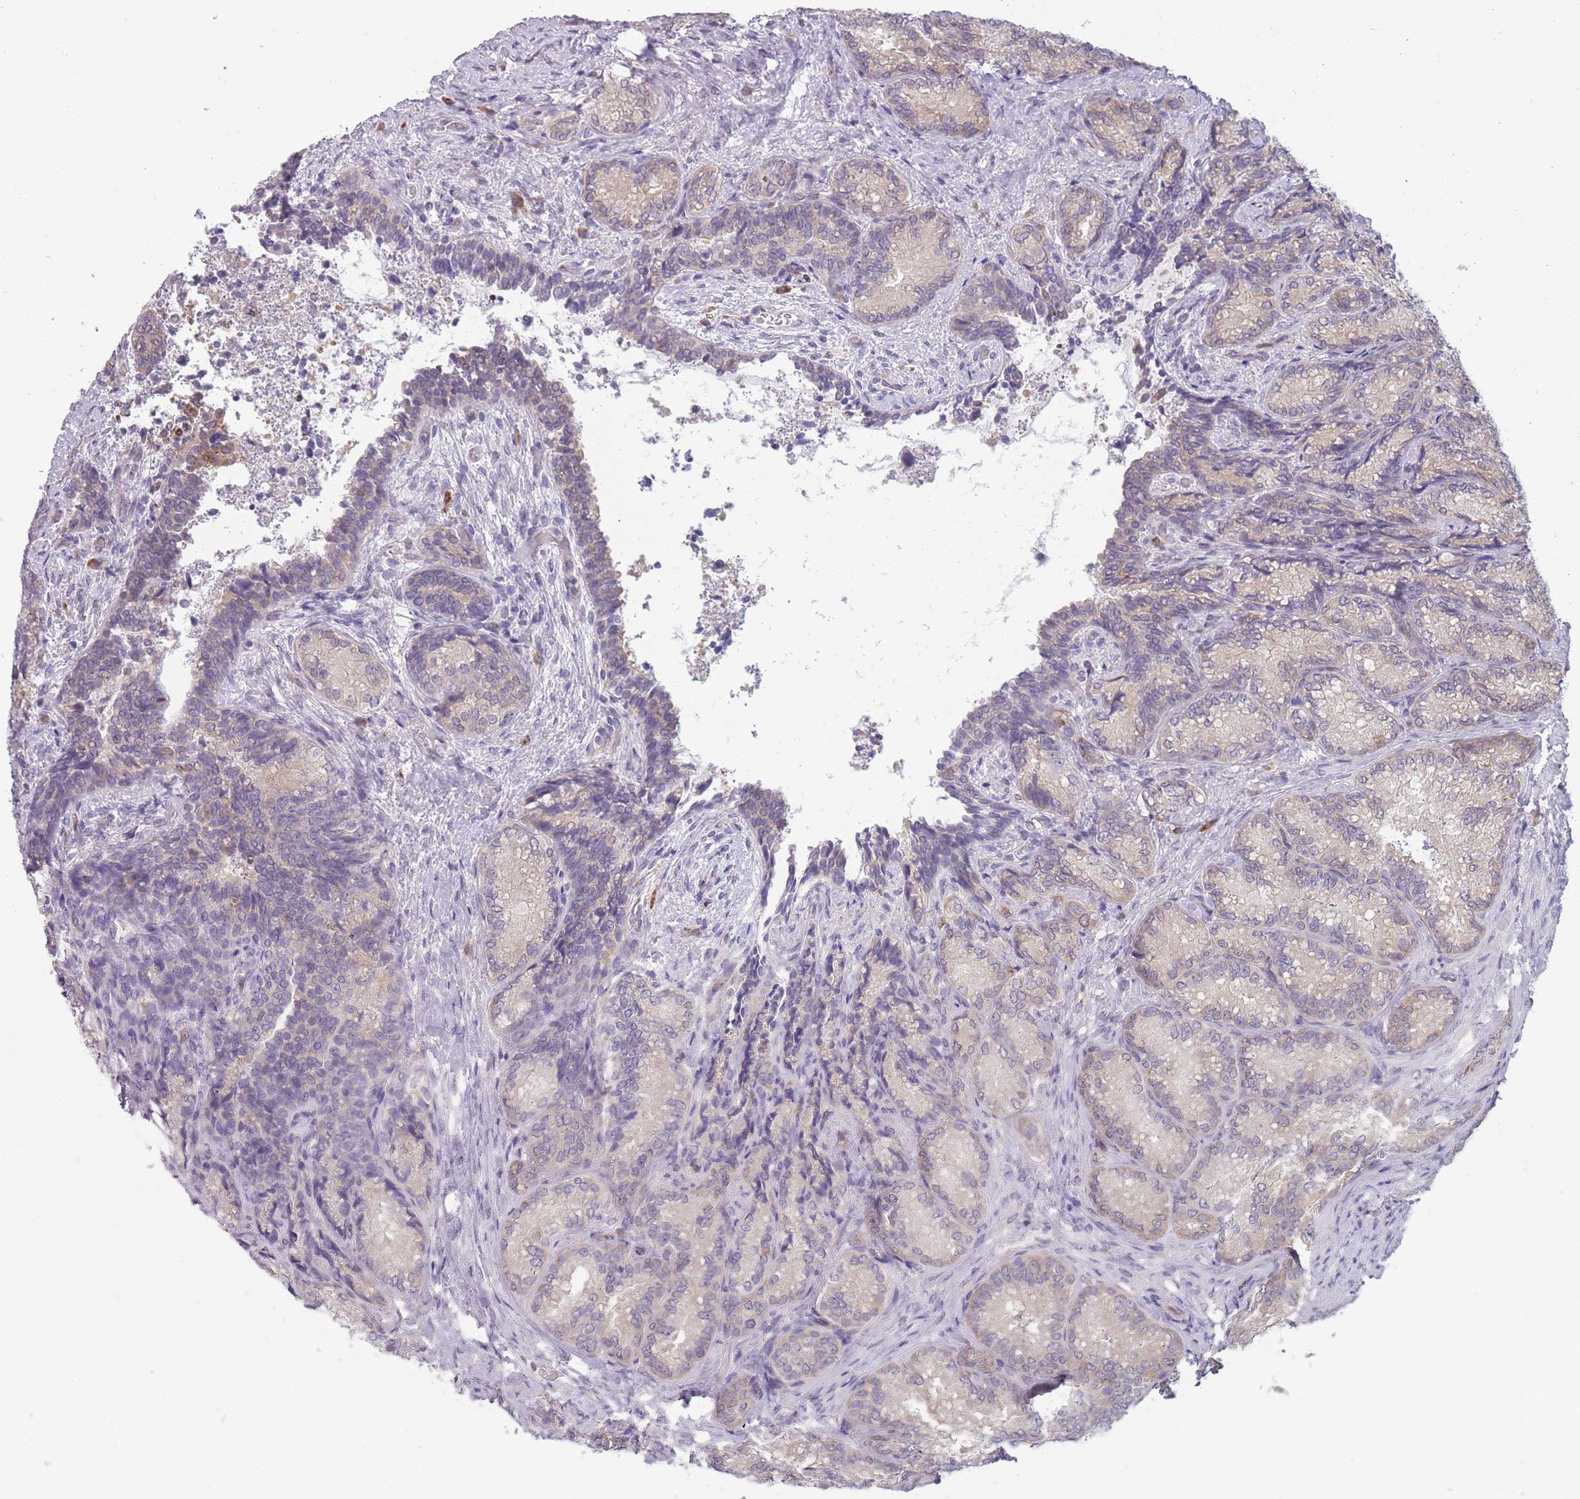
{"staining": {"intensity": "weak", "quantity": "<25%", "location": "cytoplasmic/membranous"}, "tissue": "seminal vesicle", "cell_type": "Glandular cells", "image_type": "normal", "snomed": [{"axis": "morphology", "description": "Normal tissue, NOS"}, {"axis": "topography", "description": "Seminal veicle"}], "caption": "Human seminal vesicle stained for a protein using IHC exhibits no positivity in glandular cells.", "gene": "TMEM121", "patient": {"sex": "male", "age": 58}}